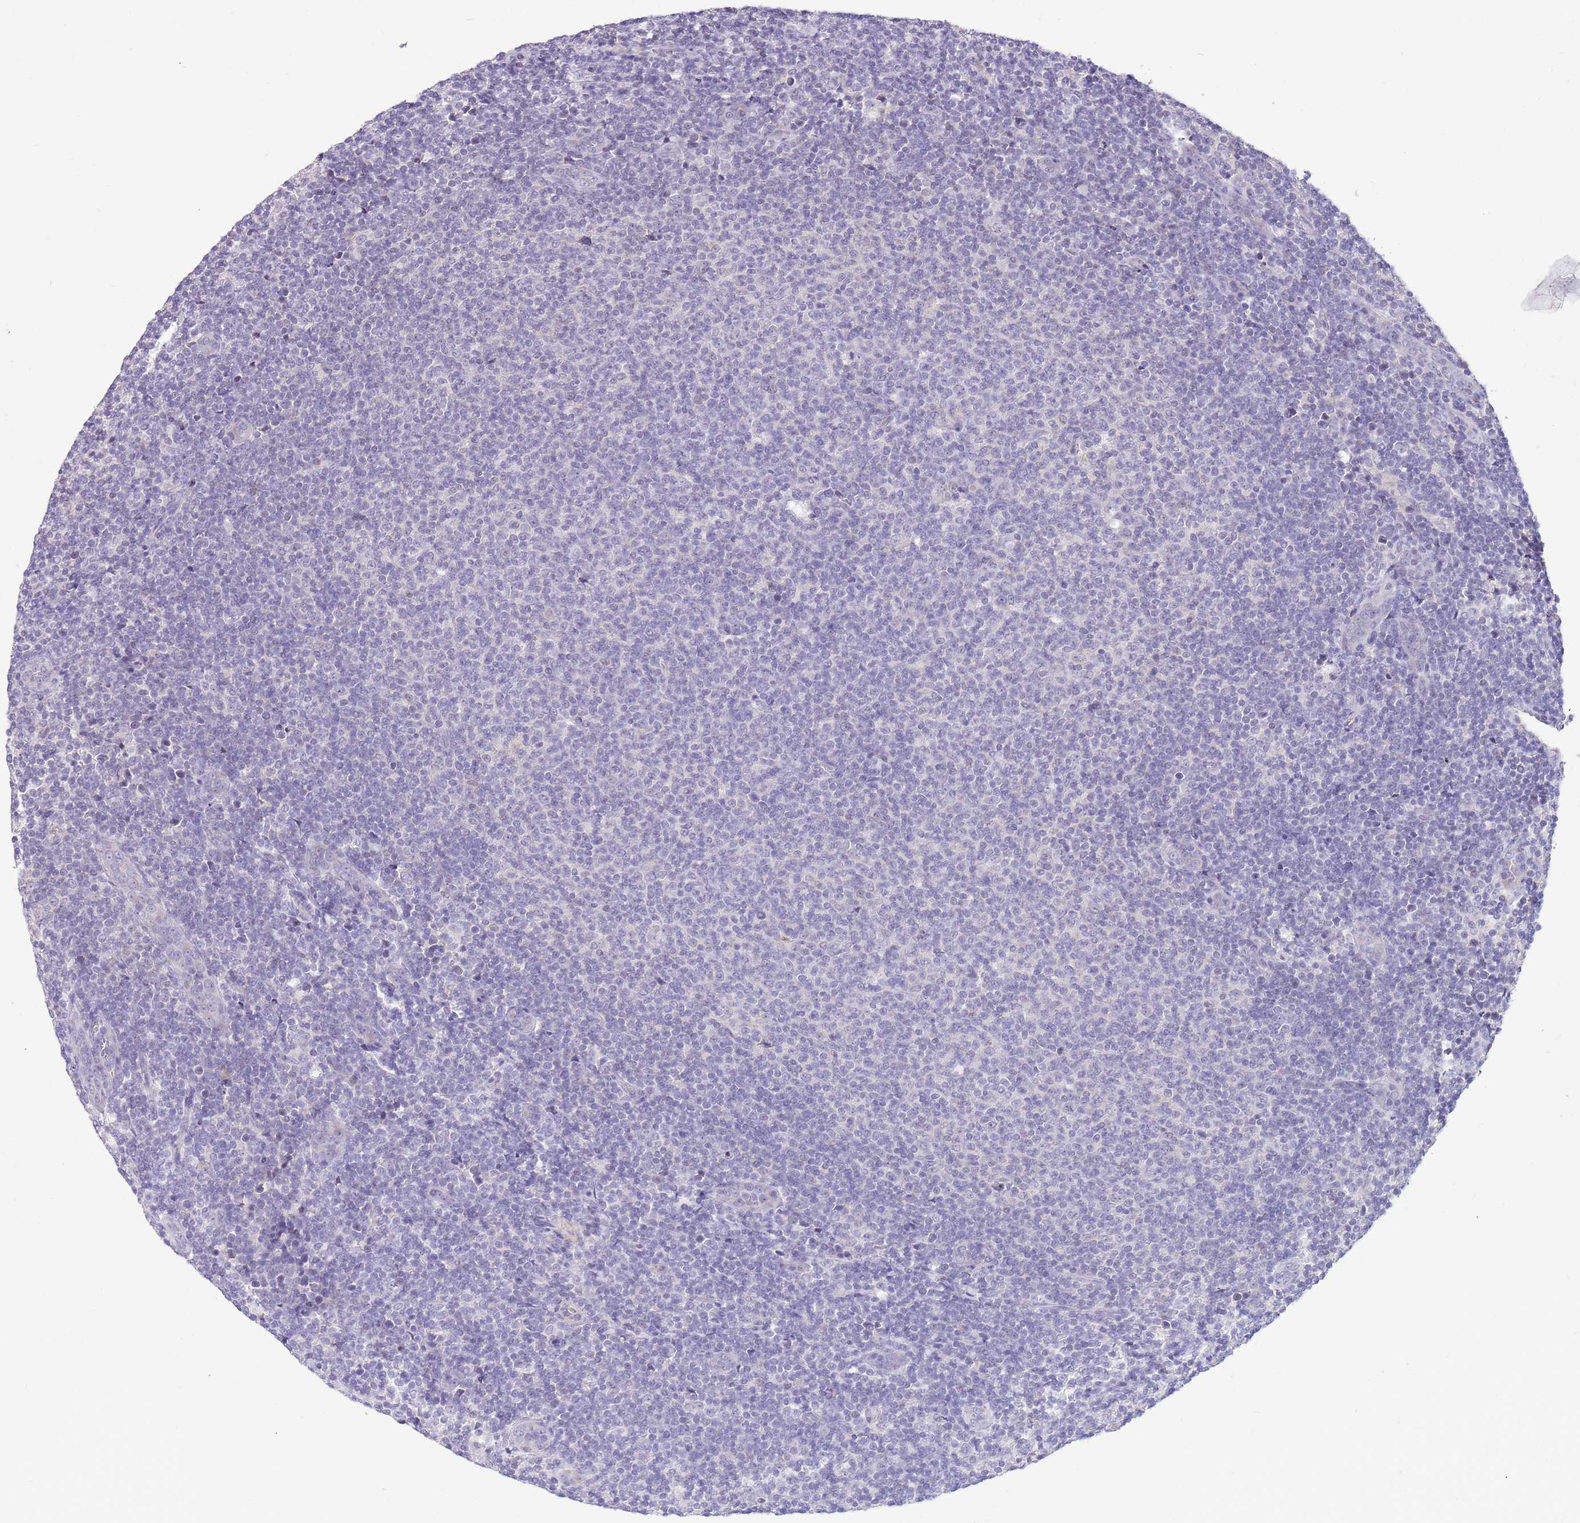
{"staining": {"intensity": "negative", "quantity": "none", "location": "none"}, "tissue": "lymphoma", "cell_type": "Tumor cells", "image_type": "cancer", "snomed": [{"axis": "morphology", "description": "Malignant lymphoma, non-Hodgkin's type, Low grade"}, {"axis": "topography", "description": "Lymph node"}], "caption": "This is a photomicrograph of IHC staining of lymphoma, which shows no expression in tumor cells.", "gene": "GLCE", "patient": {"sex": "male", "age": 66}}